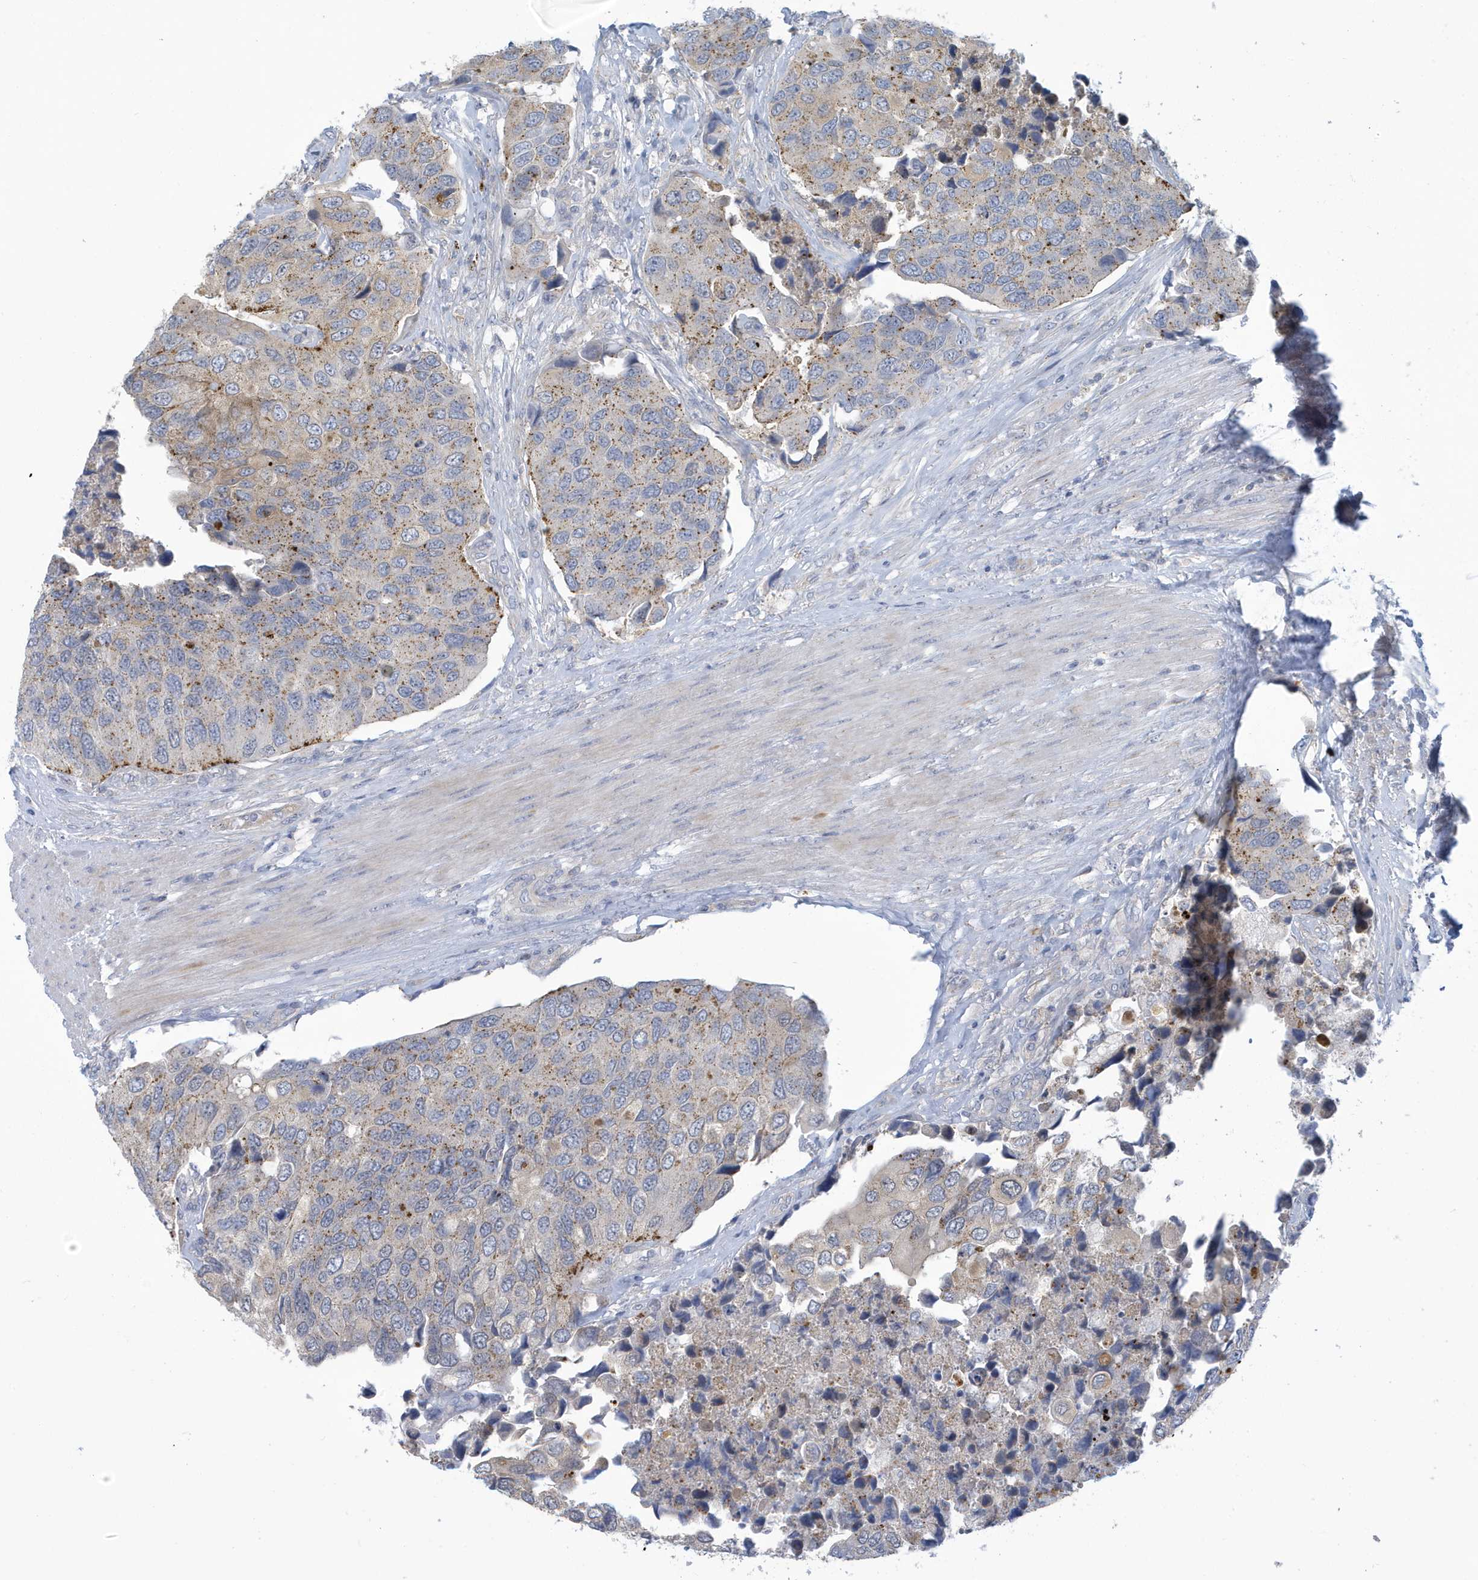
{"staining": {"intensity": "moderate", "quantity": "25%-75%", "location": "cytoplasmic/membranous"}, "tissue": "urothelial cancer", "cell_type": "Tumor cells", "image_type": "cancer", "snomed": [{"axis": "morphology", "description": "Urothelial carcinoma, High grade"}, {"axis": "topography", "description": "Urinary bladder"}], "caption": "An IHC histopathology image of tumor tissue is shown. Protein staining in brown shows moderate cytoplasmic/membranous positivity in high-grade urothelial carcinoma within tumor cells.", "gene": "VTA1", "patient": {"sex": "male", "age": 74}}